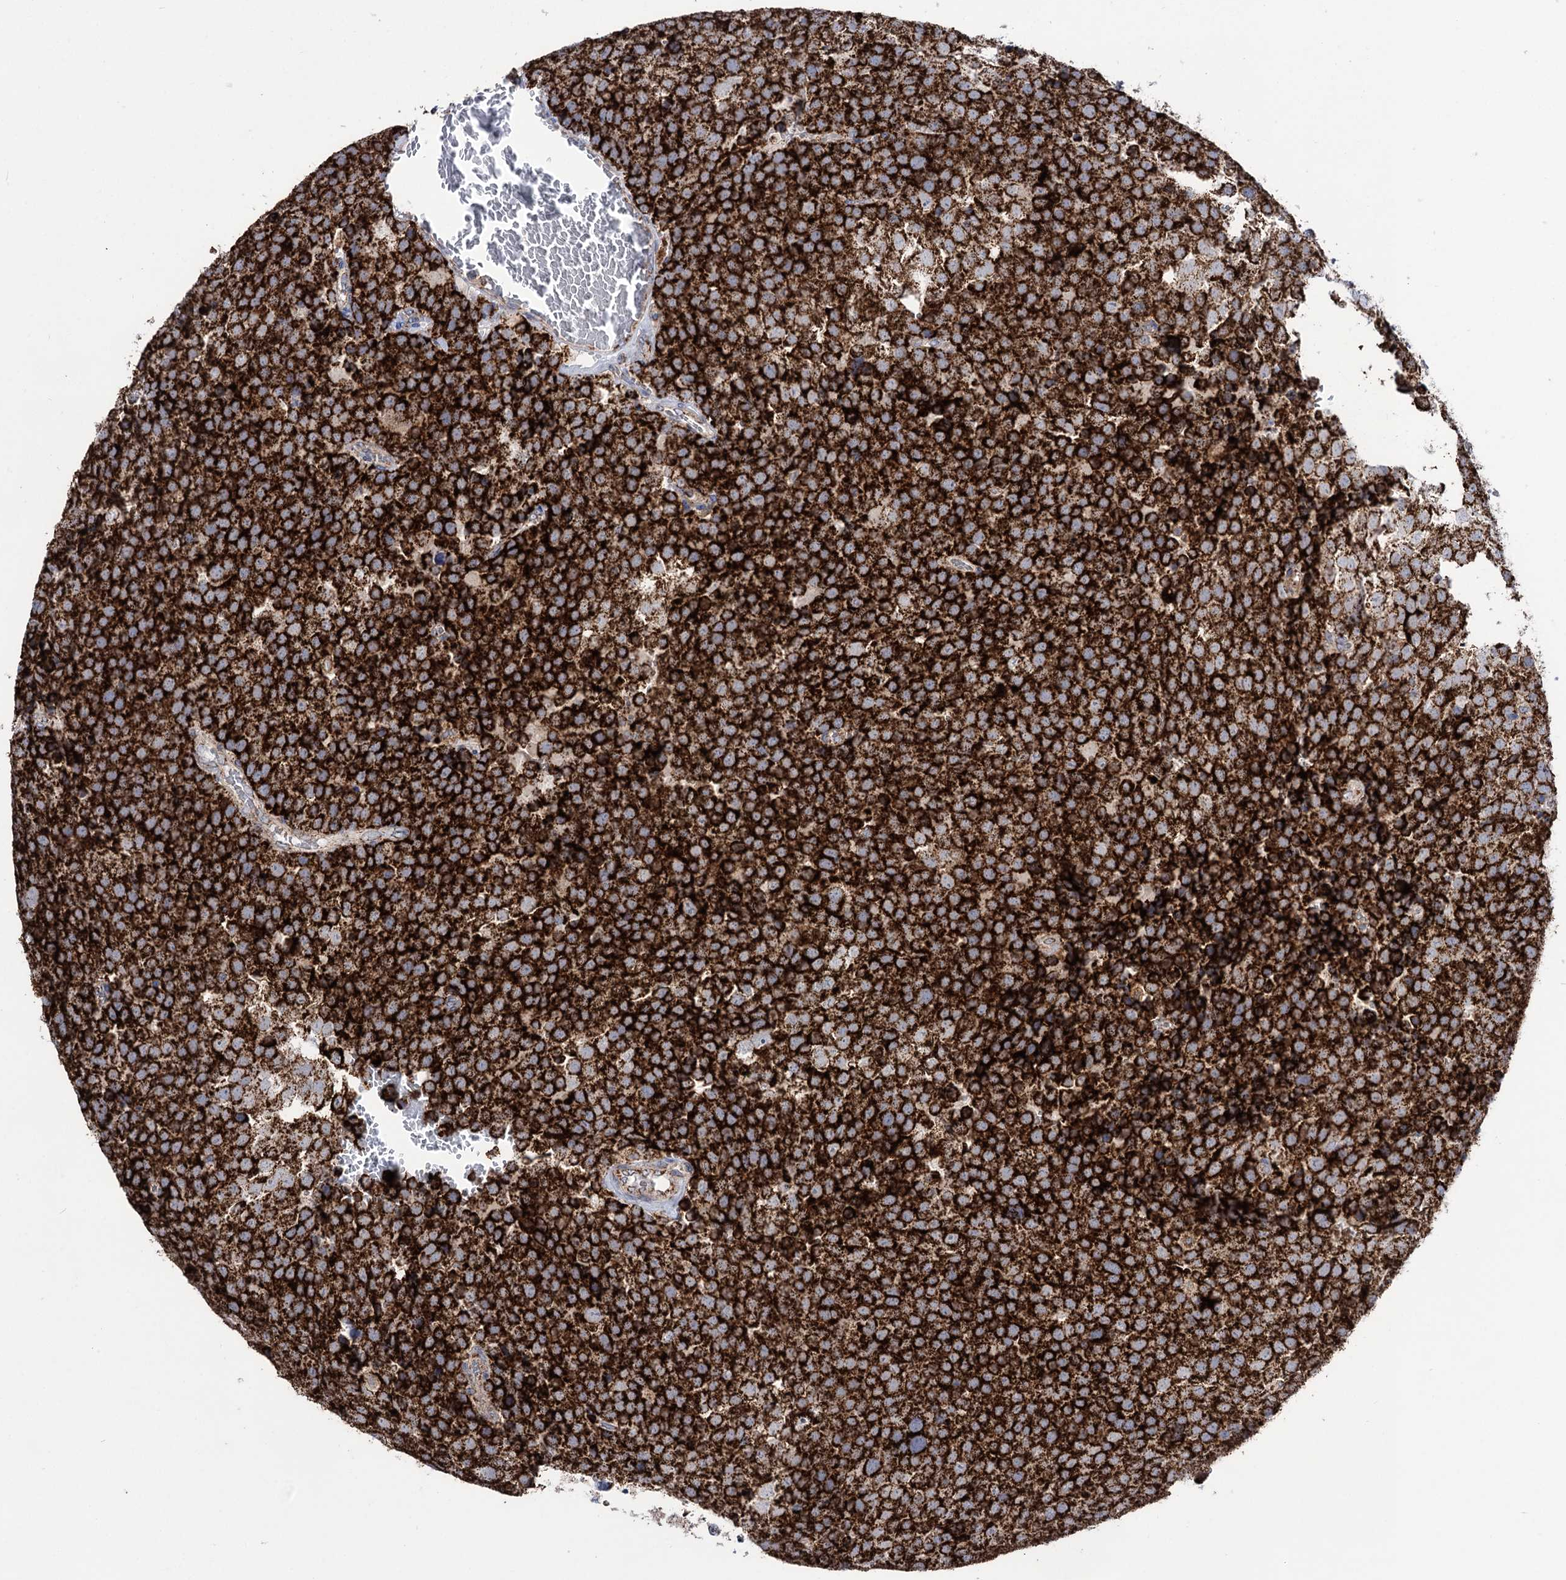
{"staining": {"intensity": "strong", "quantity": ">75%", "location": "cytoplasmic/membranous"}, "tissue": "testis cancer", "cell_type": "Tumor cells", "image_type": "cancer", "snomed": [{"axis": "morphology", "description": "Seminoma, NOS"}, {"axis": "topography", "description": "Testis"}], "caption": "Immunohistochemistry micrograph of human testis seminoma stained for a protein (brown), which exhibits high levels of strong cytoplasmic/membranous positivity in about >75% of tumor cells.", "gene": "ABHD10", "patient": {"sex": "male", "age": 71}}